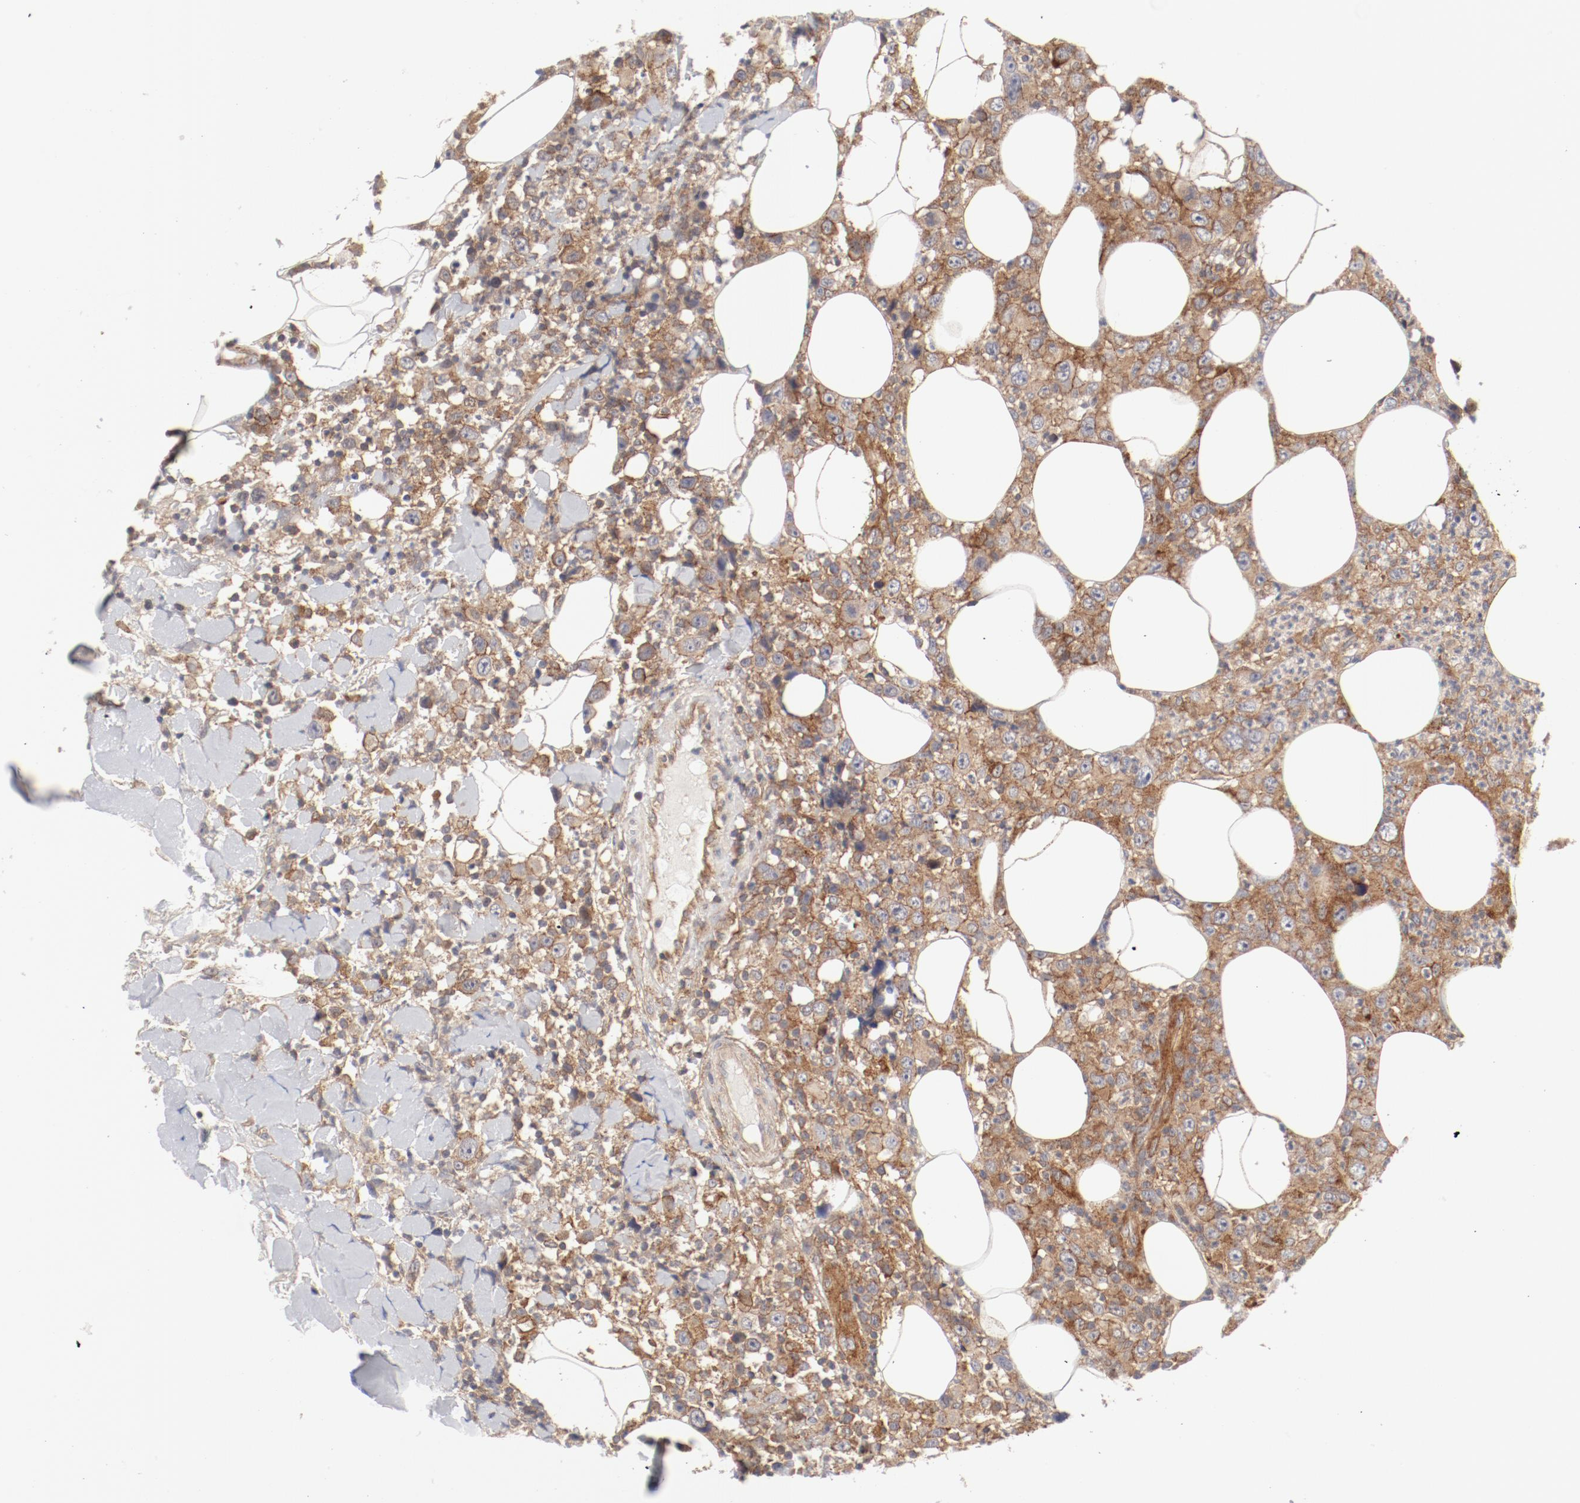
{"staining": {"intensity": "moderate", "quantity": ">75%", "location": "cytoplasmic/membranous"}, "tissue": "thyroid cancer", "cell_type": "Tumor cells", "image_type": "cancer", "snomed": [{"axis": "morphology", "description": "Carcinoma, NOS"}, {"axis": "topography", "description": "Thyroid gland"}], "caption": "This micrograph exhibits immunohistochemistry (IHC) staining of carcinoma (thyroid), with medium moderate cytoplasmic/membranous expression in about >75% of tumor cells.", "gene": "AP2A1", "patient": {"sex": "female", "age": 77}}